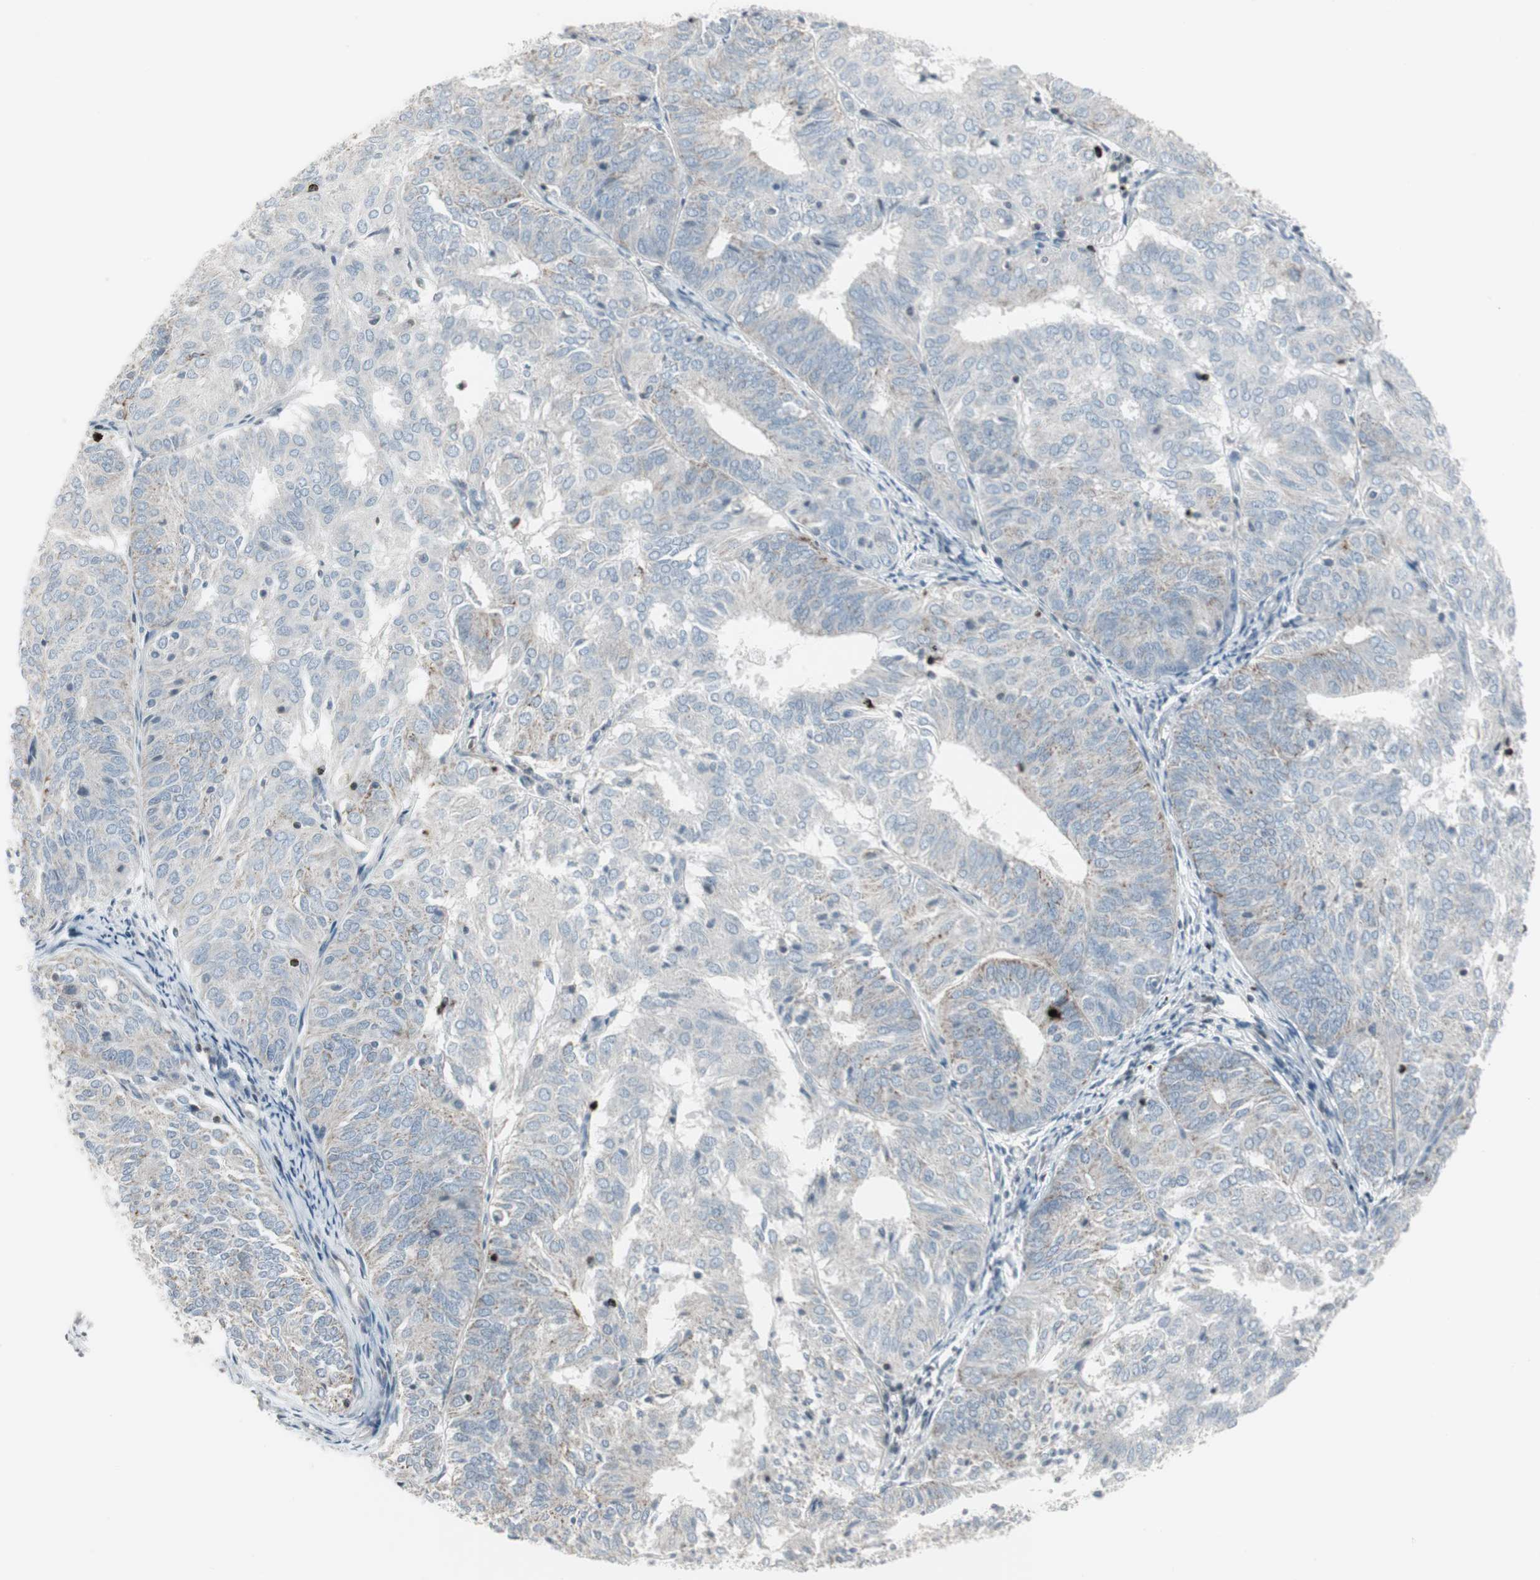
{"staining": {"intensity": "weak", "quantity": "<25%", "location": "cytoplasmic/membranous"}, "tissue": "endometrial cancer", "cell_type": "Tumor cells", "image_type": "cancer", "snomed": [{"axis": "morphology", "description": "Adenocarcinoma, NOS"}, {"axis": "topography", "description": "Uterus"}], "caption": "Histopathology image shows no protein expression in tumor cells of endometrial cancer tissue. Nuclei are stained in blue.", "gene": "ARG2", "patient": {"sex": "female", "age": 60}}